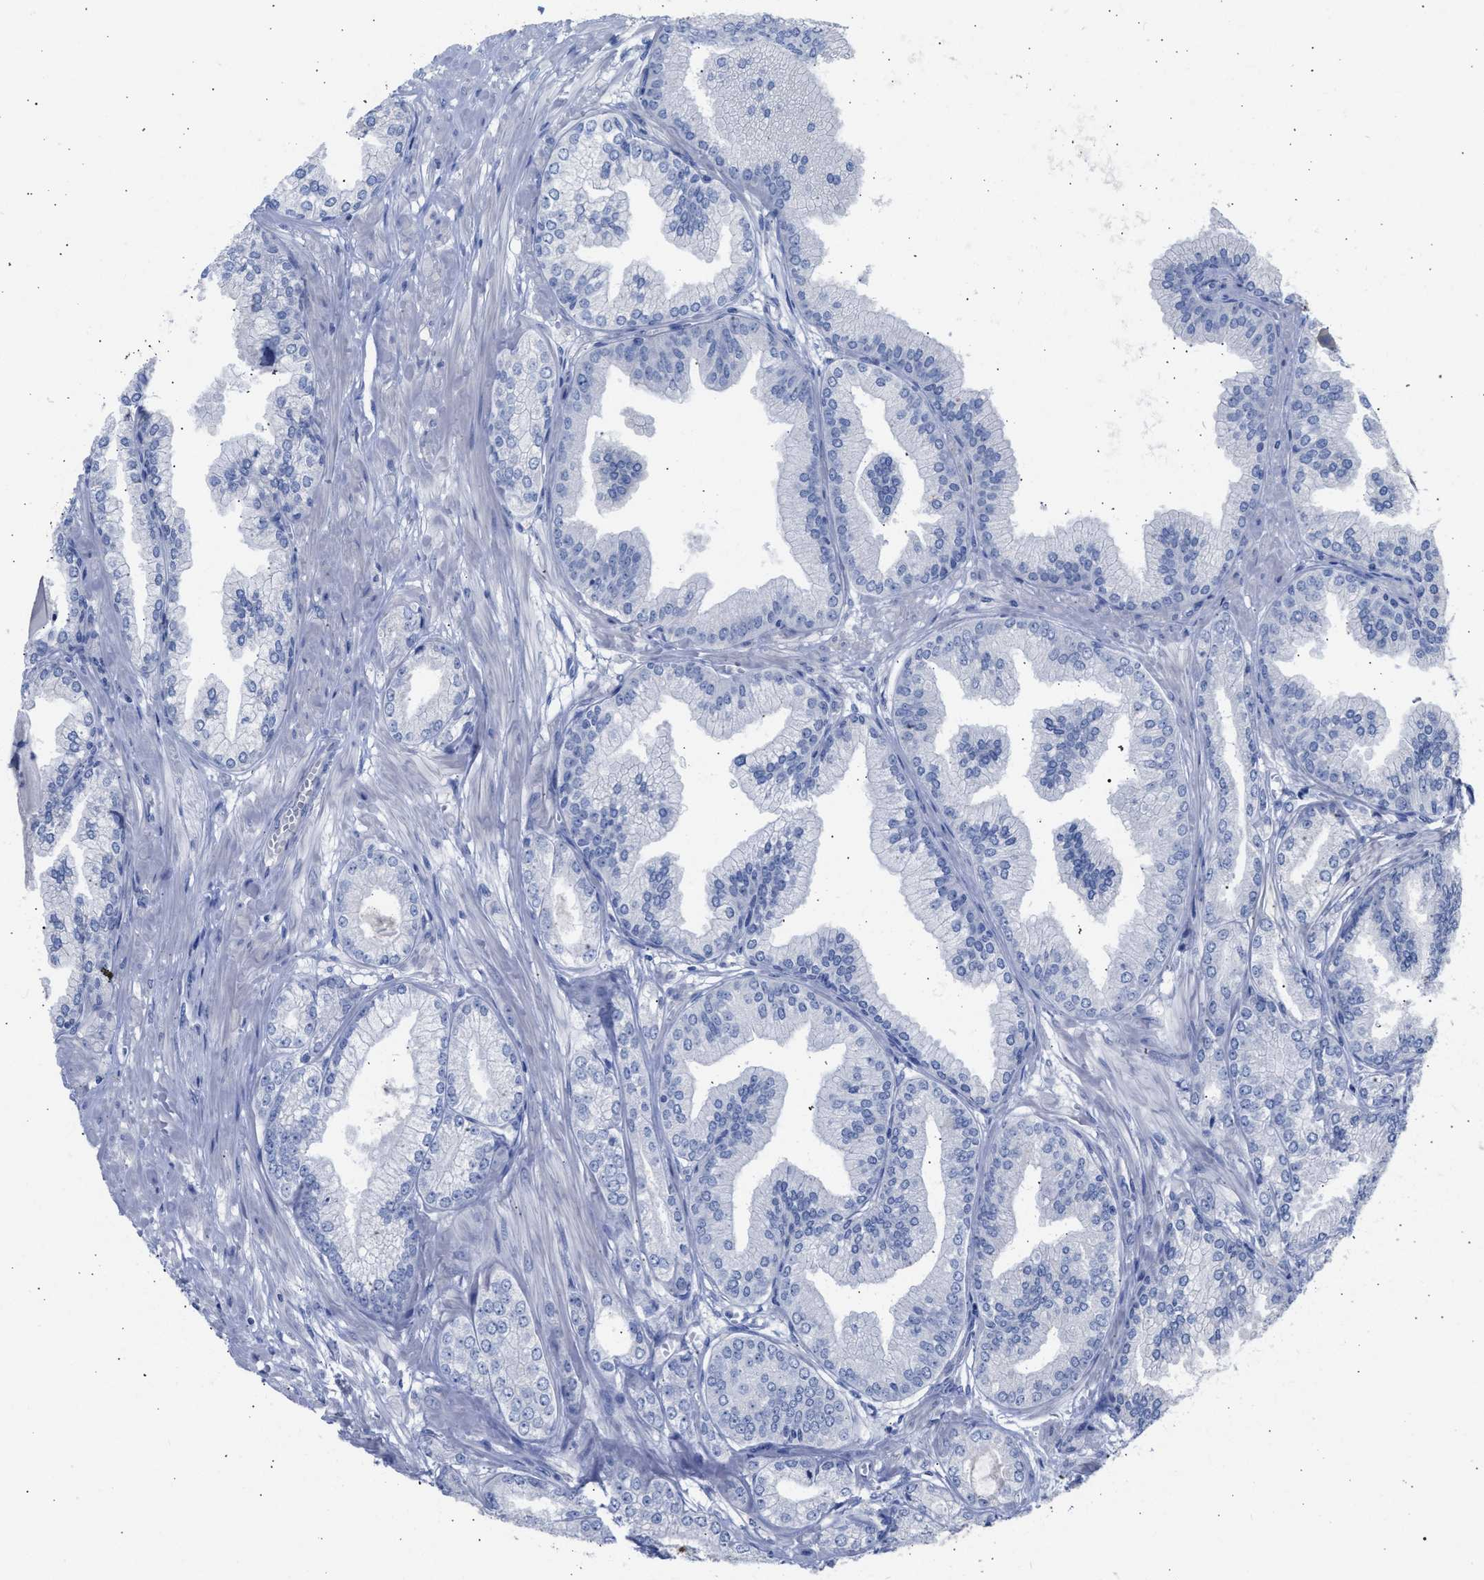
{"staining": {"intensity": "negative", "quantity": "none", "location": "none"}, "tissue": "prostate cancer", "cell_type": "Tumor cells", "image_type": "cancer", "snomed": [{"axis": "morphology", "description": "Adenocarcinoma, Low grade"}, {"axis": "topography", "description": "Prostate"}], "caption": "DAB immunohistochemical staining of human prostate cancer demonstrates no significant expression in tumor cells. (Stains: DAB immunohistochemistry with hematoxylin counter stain, Microscopy: brightfield microscopy at high magnification).", "gene": "RSPH1", "patient": {"sex": "male", "age": 52}}